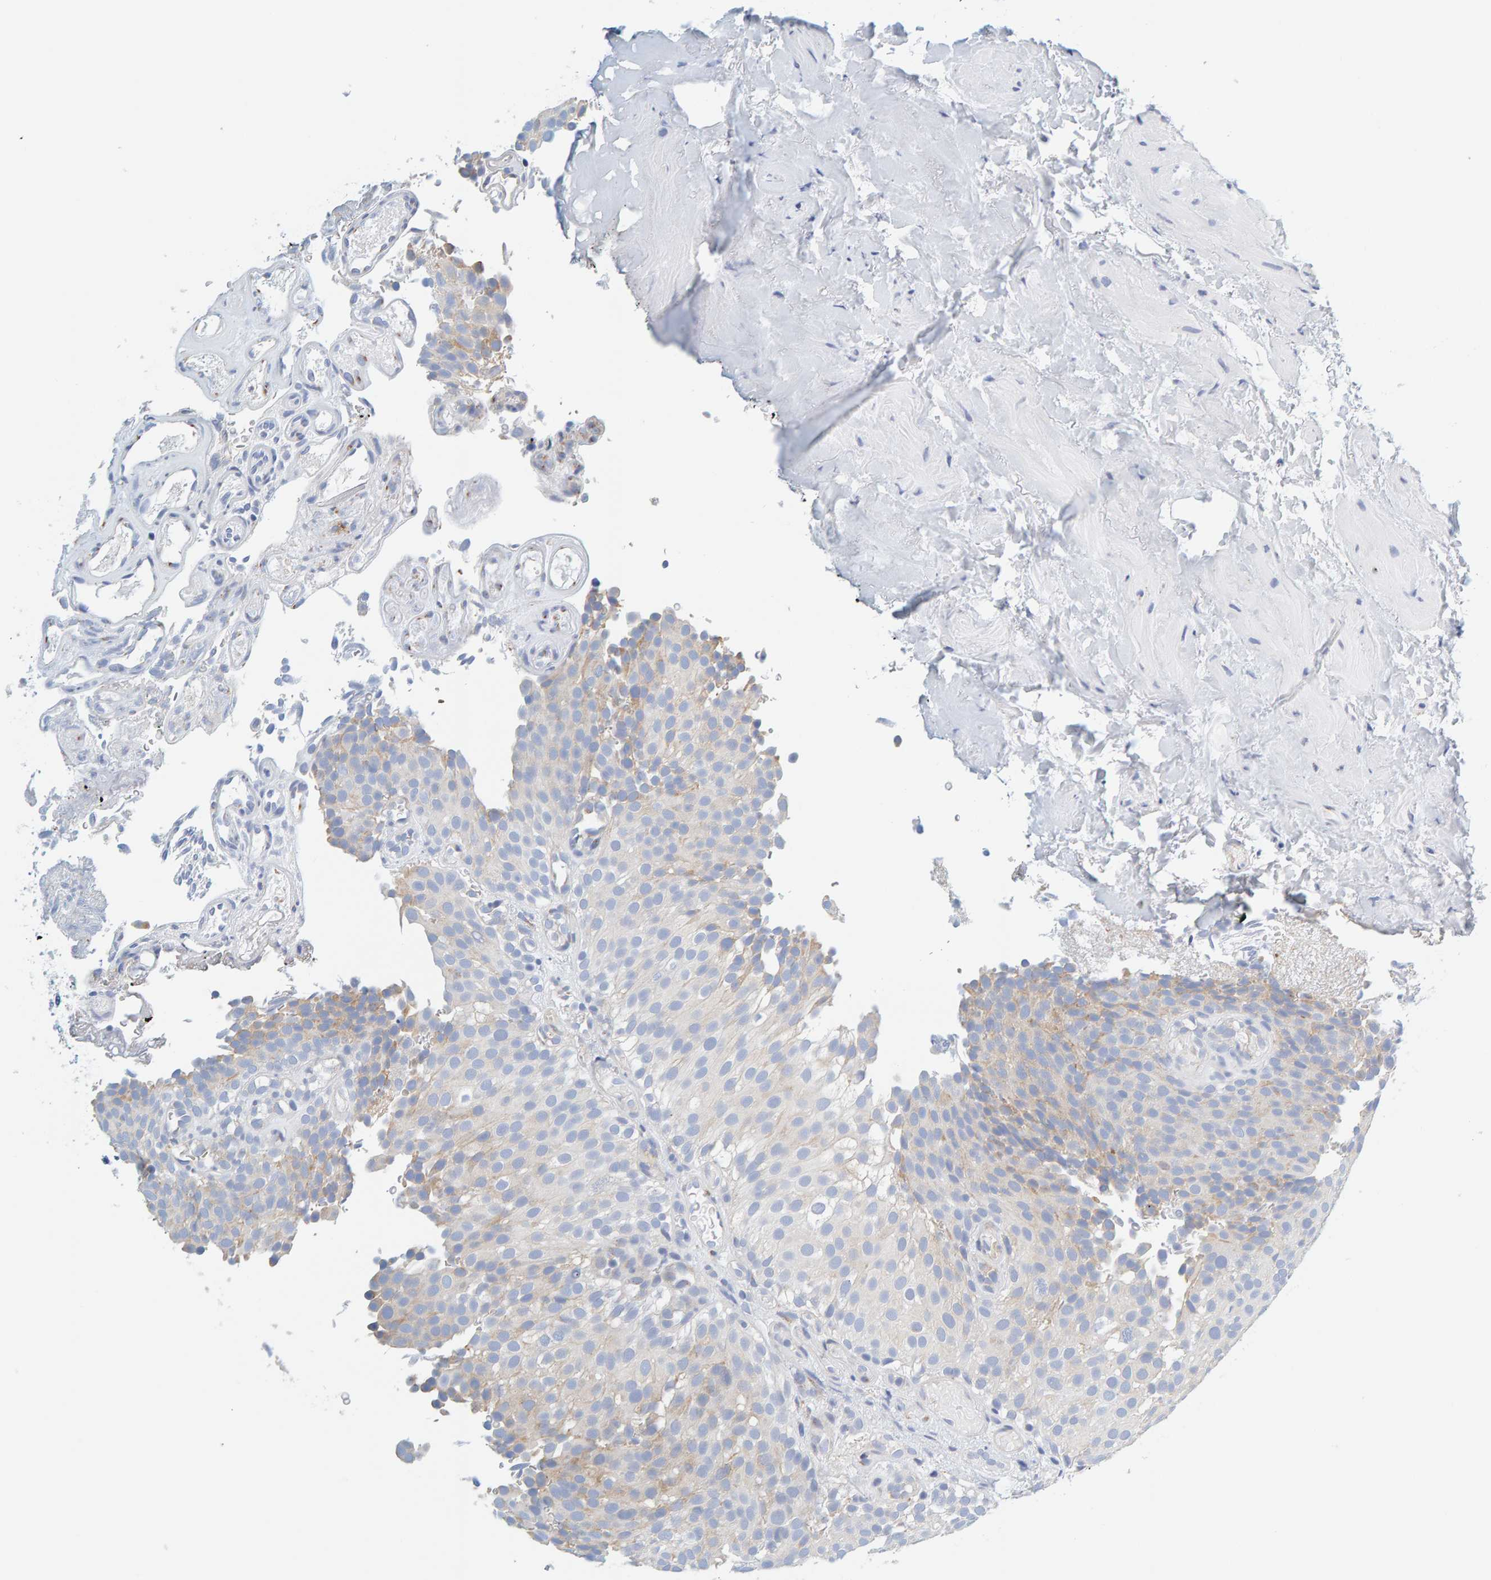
{"staining": {"intensity": "weak", "quantity": "<25%", "location": "cytoplasmic/membranous"}, "tissue": "urothelial cancer", "cell_type": "Tumor cells", "image_type": "cancer", "snomed": [{"axis": "morphology", "description": "Urothelial carcinoma, Low grade"}, {"axis": "topography", "description": "Urinary bladder"}], "caption": "This is a image of IHC staining of urothelial cancer, which shows no staining in tumor cells.", "gene": "MOG", "patient": {"sex": "male", "age": 78}}